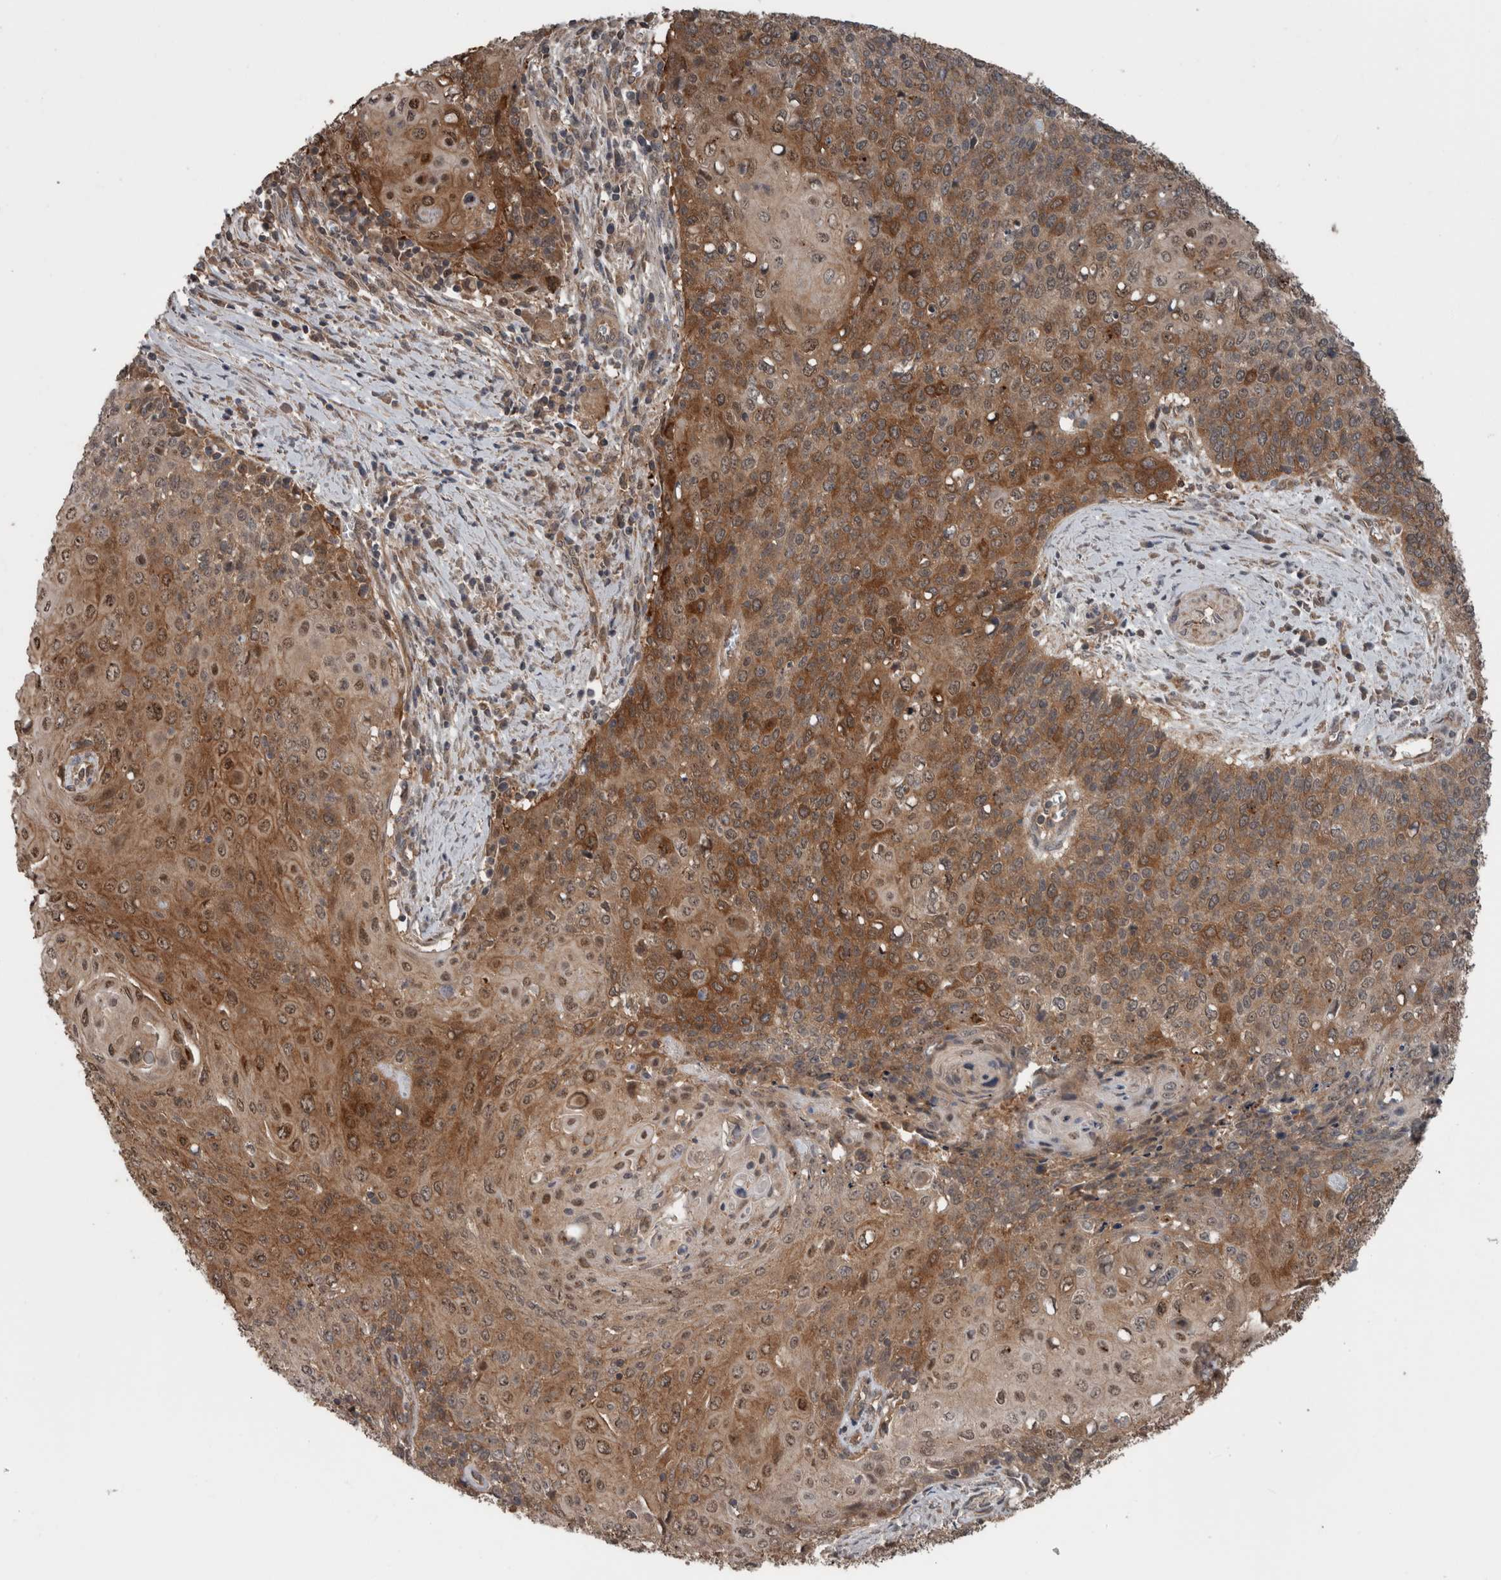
{"staining": {"intensity": "moderate", "quantity": ">75%", "location": "cytoplasmic/membranous"}, "tissue": "cervical cancer", "cell_type": "Tumor cells", "image_type": "cancer", "snomed": [{"axis": "morphology", "description": "Squamous cell carcinoma, NOS"}, {"axis": "topography", "description": "Cervix"}], "caption": "Protein expression by IHC reveals moderate cytoplasmic/membranous expression in approximately >75% of tumor cells in cervical cancer.", "gene": "RIOK3", "patient": {"sex": "female", "age": 39}}